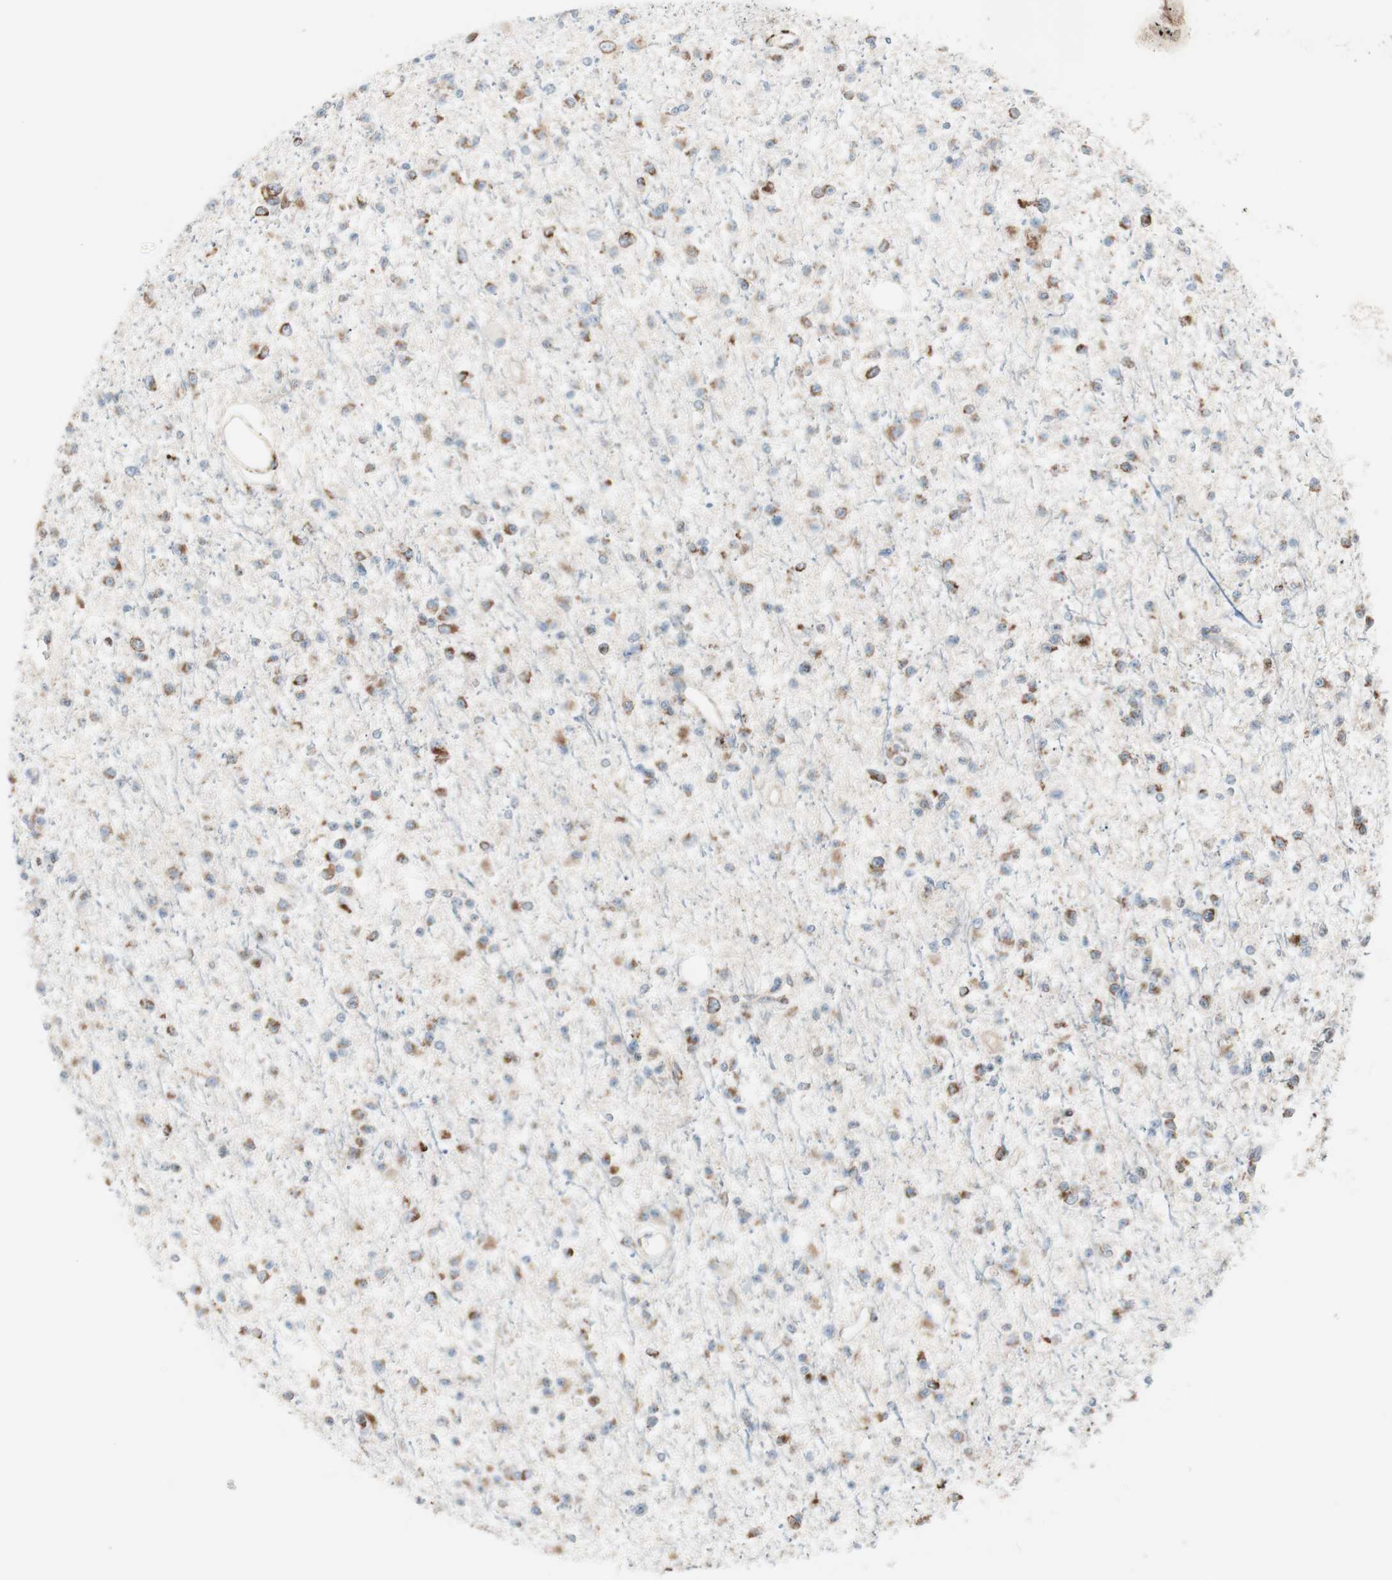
{"staining": {"intensity": "moderate", "quantity": ">75%", "location": "cytoplasmic/membranous"}, "tissue": "glioma", "cell_type": "Tumor cells", "image_type": "cancer", "snomed": [{"axis": "morphology", "description": "Glioma, malignant, Low grade"}, {"axis": "topography", "description": "Brain"}], "caption": "Tumor cells demonstrate medium levels of moderate cytoplasmic/membranous expression in about >75% of cells in human glioma.", "gene": "P4HTM", "patient": {"sex": "female", "age": 22}}